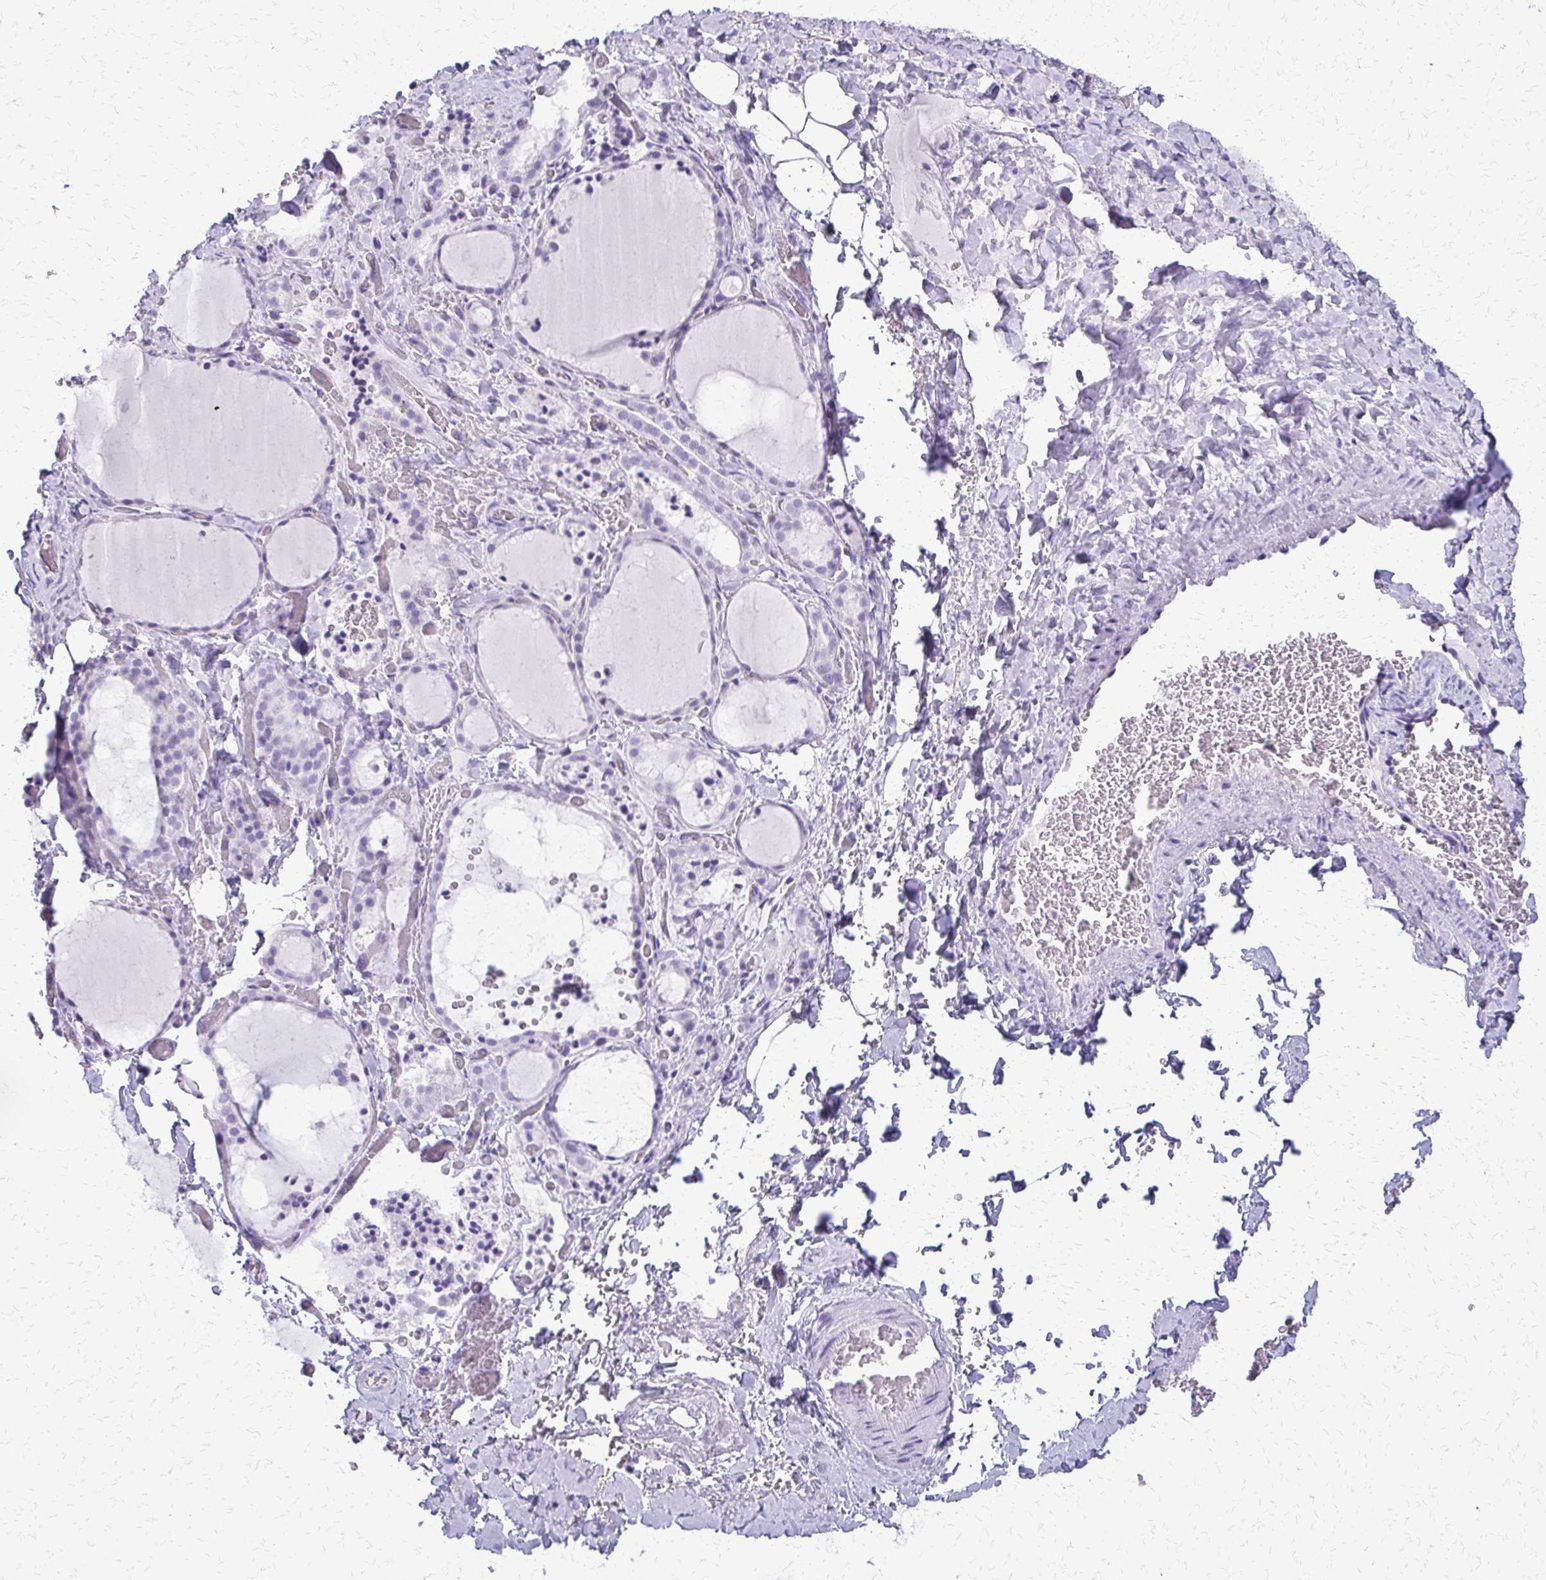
{"staining": {"intensity": "negative", "quantity": "none", "location": "none"}, "tissue": "thyroid gland", "cell_type": "Glandular cells", "image_type": "normal", "snomed": [{"axis": "morphology", "description": "Normal tissue, NOS"}, {"axis": "topography", "description": "Thyroid gland"}], "caption": "This image is of benign thyroid gland stained with immunohistochemistry to label a protein in brown with the nuclei are counter-stained blue. There is no positivity in glandular cells.", "gene": "FAM162B", "patient": {"sex": "female", "age": 22}}